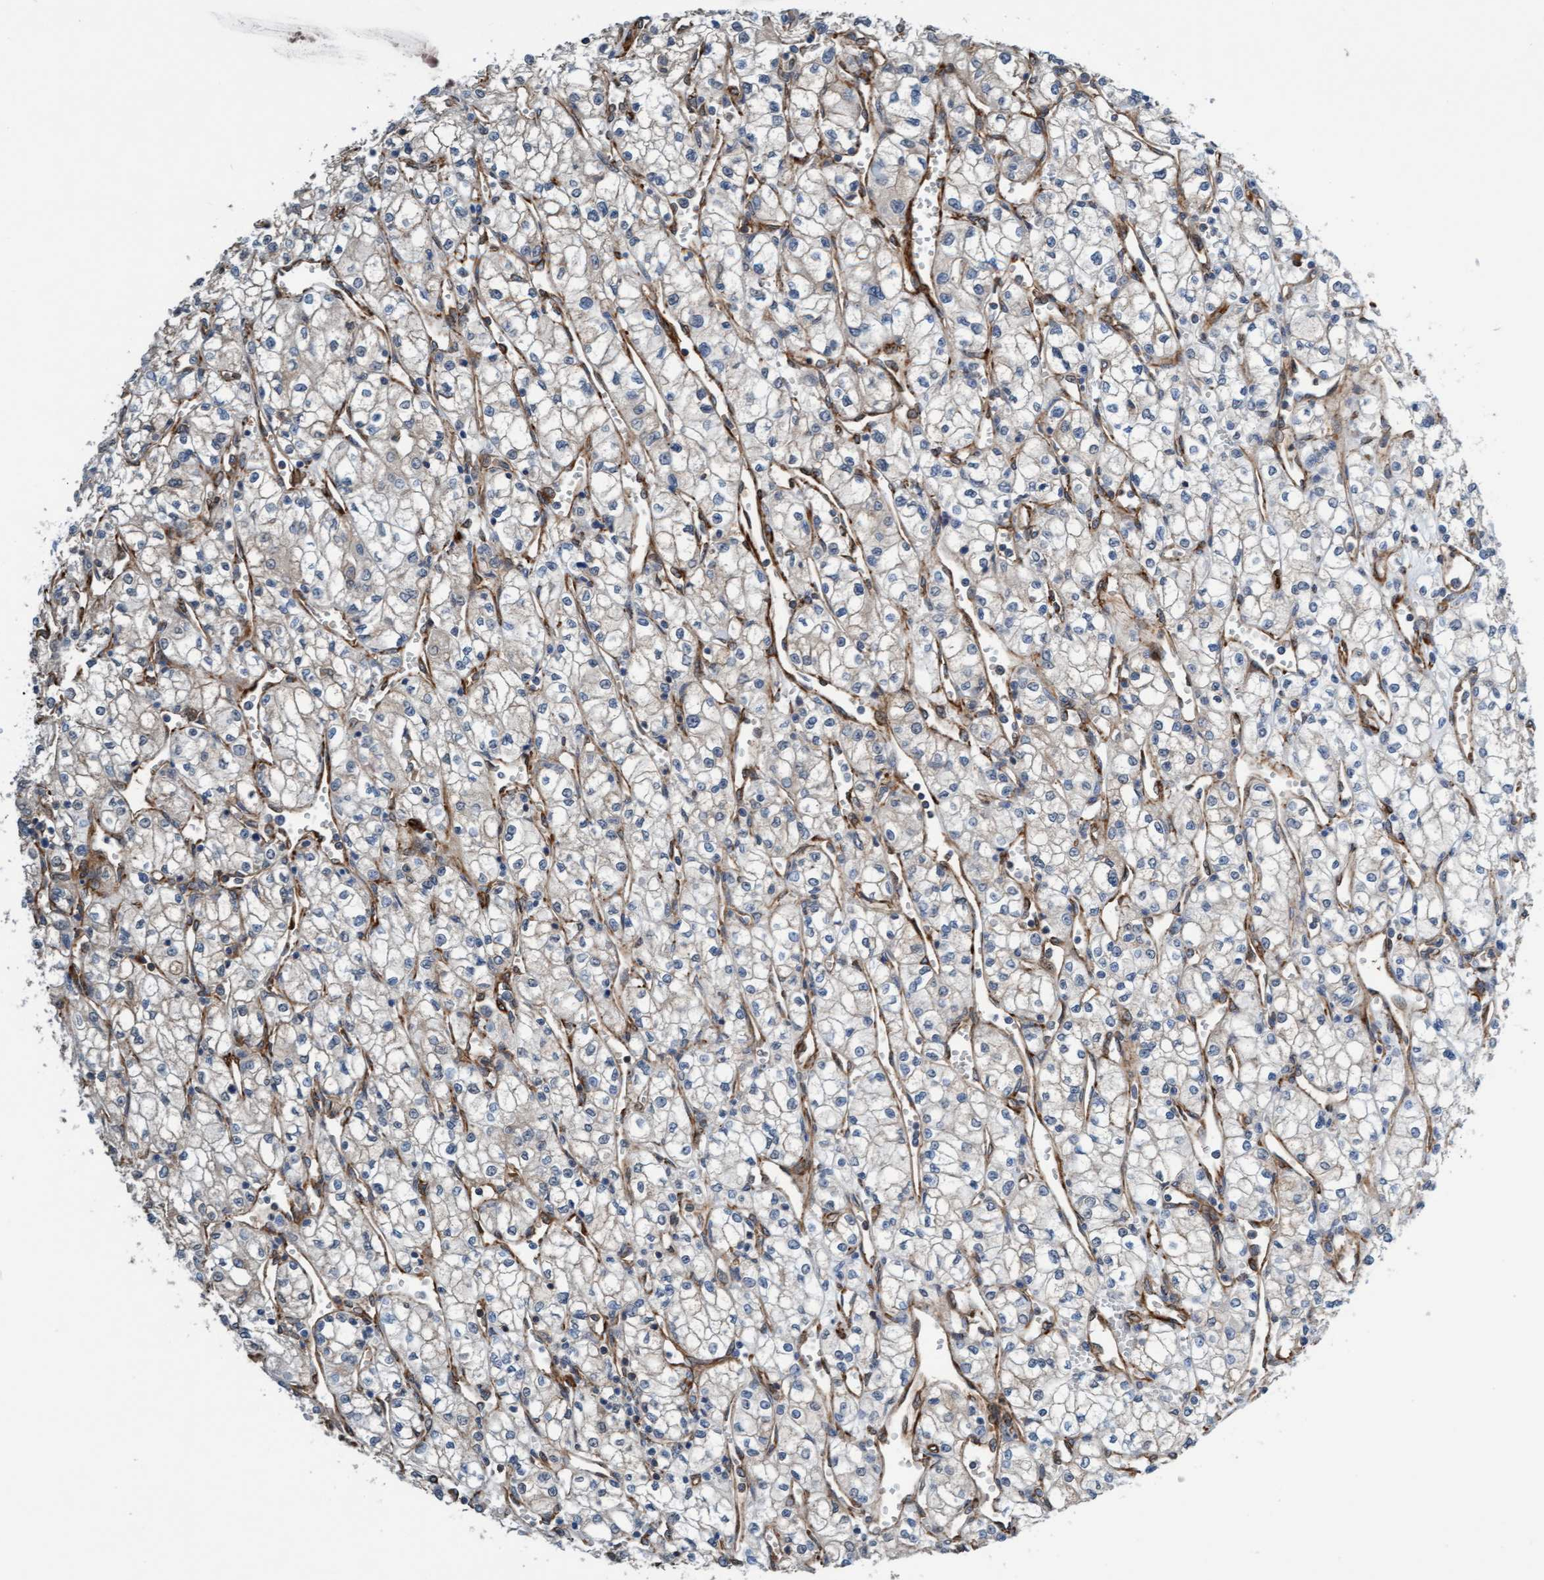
{"staining": {"intensity": "negative", "quantity": "none", "location": "none"}, "tissue": "renal cancer", "cell_type": "Tumor cells", "image_type": "cancer", "snomed": [{"axis": "morphology", "description": "Adenocarcinoma, NOS"}, {"axis": "topography", "description": "Kidney"}], "caption": "Human renal adenocarcinoma stained for a protein using IHC displays no positivity in tumor cells.", "gene": "FMNL3", "patient": {"sex": "male", "age": 59}}